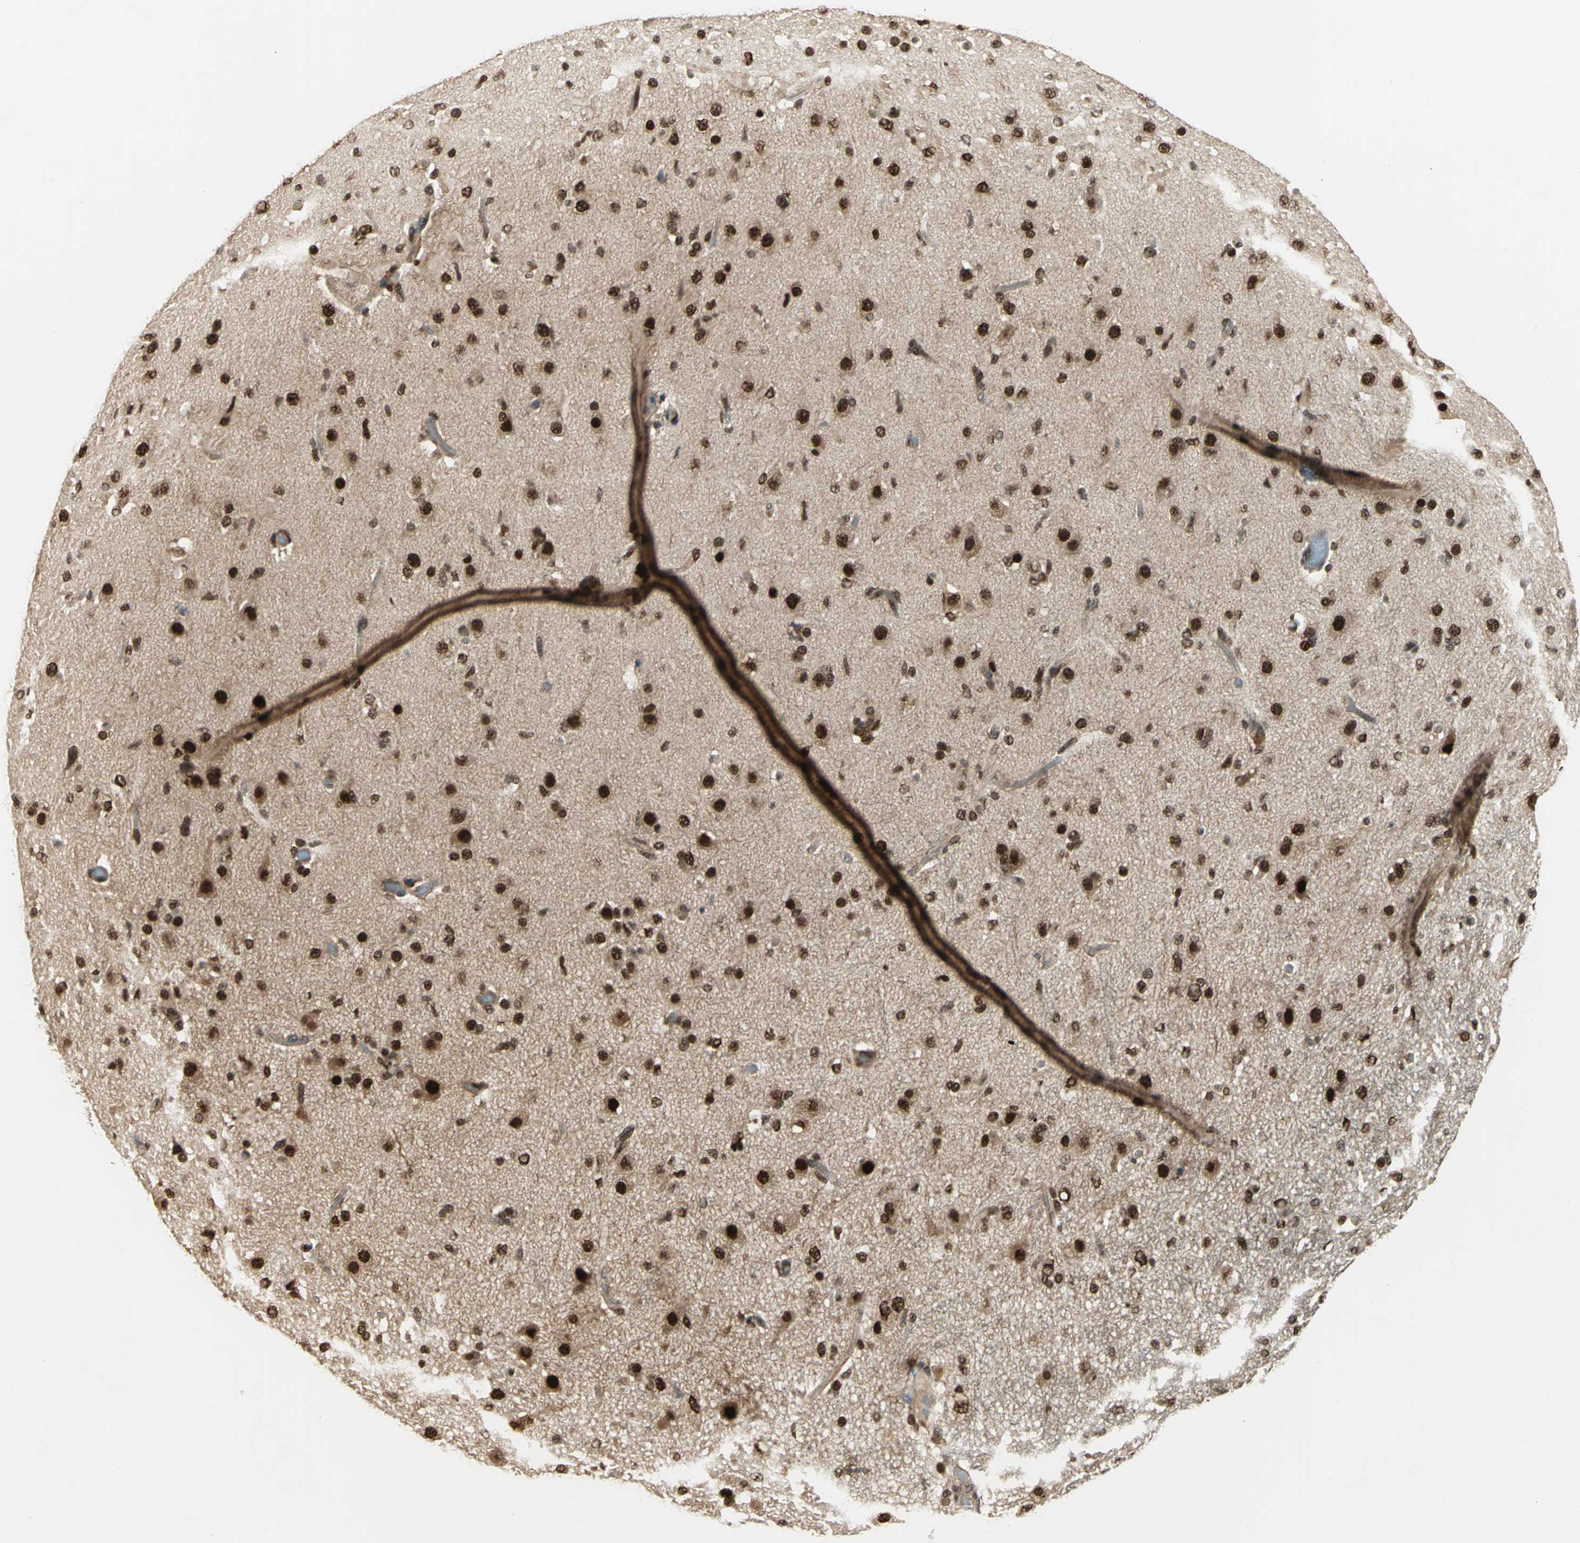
{"staining": {"intensity": "strong", "quantity": ">75%", "location": "cytoplasmic/membranous,nuclear"}, "tissue": "glioma", "cell_type": "Tumor cells", "image_type": "cancer", "snomed": [{"axis": "morphology", "description": "Glioma, malignant, High grade"}, {"axis": "topography", "description": "Brain"}], "caption": "Tumor cells reveal high levels of strong cytoplasmic/membranous and nuclear expression in approximately >75% of cells in malignant glioma (high-grade).", "gene": "PSMC3", "patient": {"sex": "male", "age": 33}}